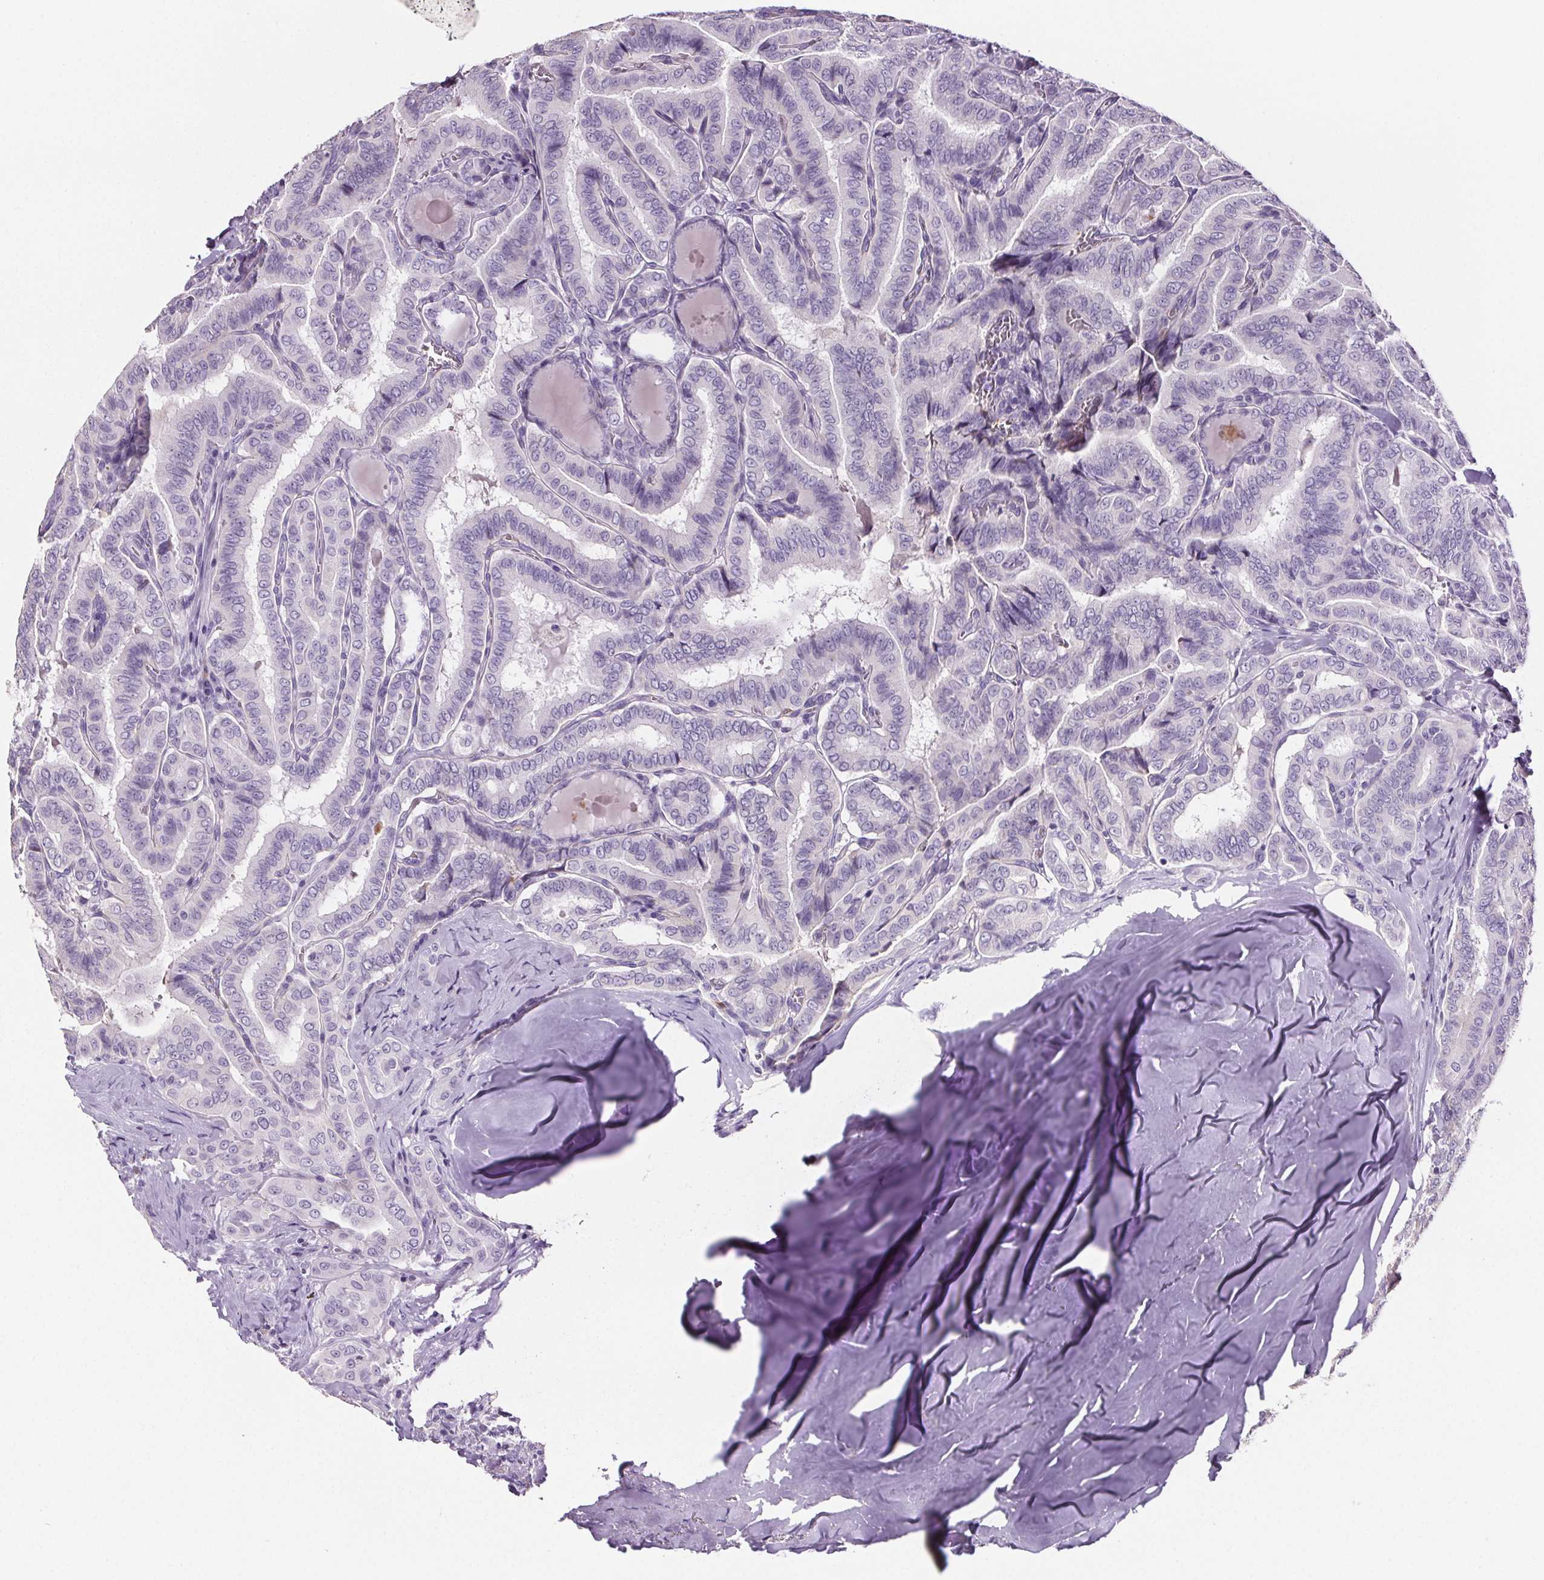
{"staining": {"intensity": "negative", "quantity": "none", "location": "none"}, "tissue": "thyroid cancer", "cell_type": "Tumor cells", "image_type": "cancer", "snomed": [{"axis": "morphology", "description": "Papillary adenocarcinoma, NOS"}, {"axis": "morphology", "description": "Papillary adenoma metastatic"}, {"axis": "topography", "description": "Thyroid gland"}], "caption": "A high-resolution histopathology image shows immunohistochemistry staining of thyroid papillary adenoma metastatic, which exhibits no significant staining in tumor cells.", "gene": "CD5L", "patient": {"sex": "female", "age": 50}}